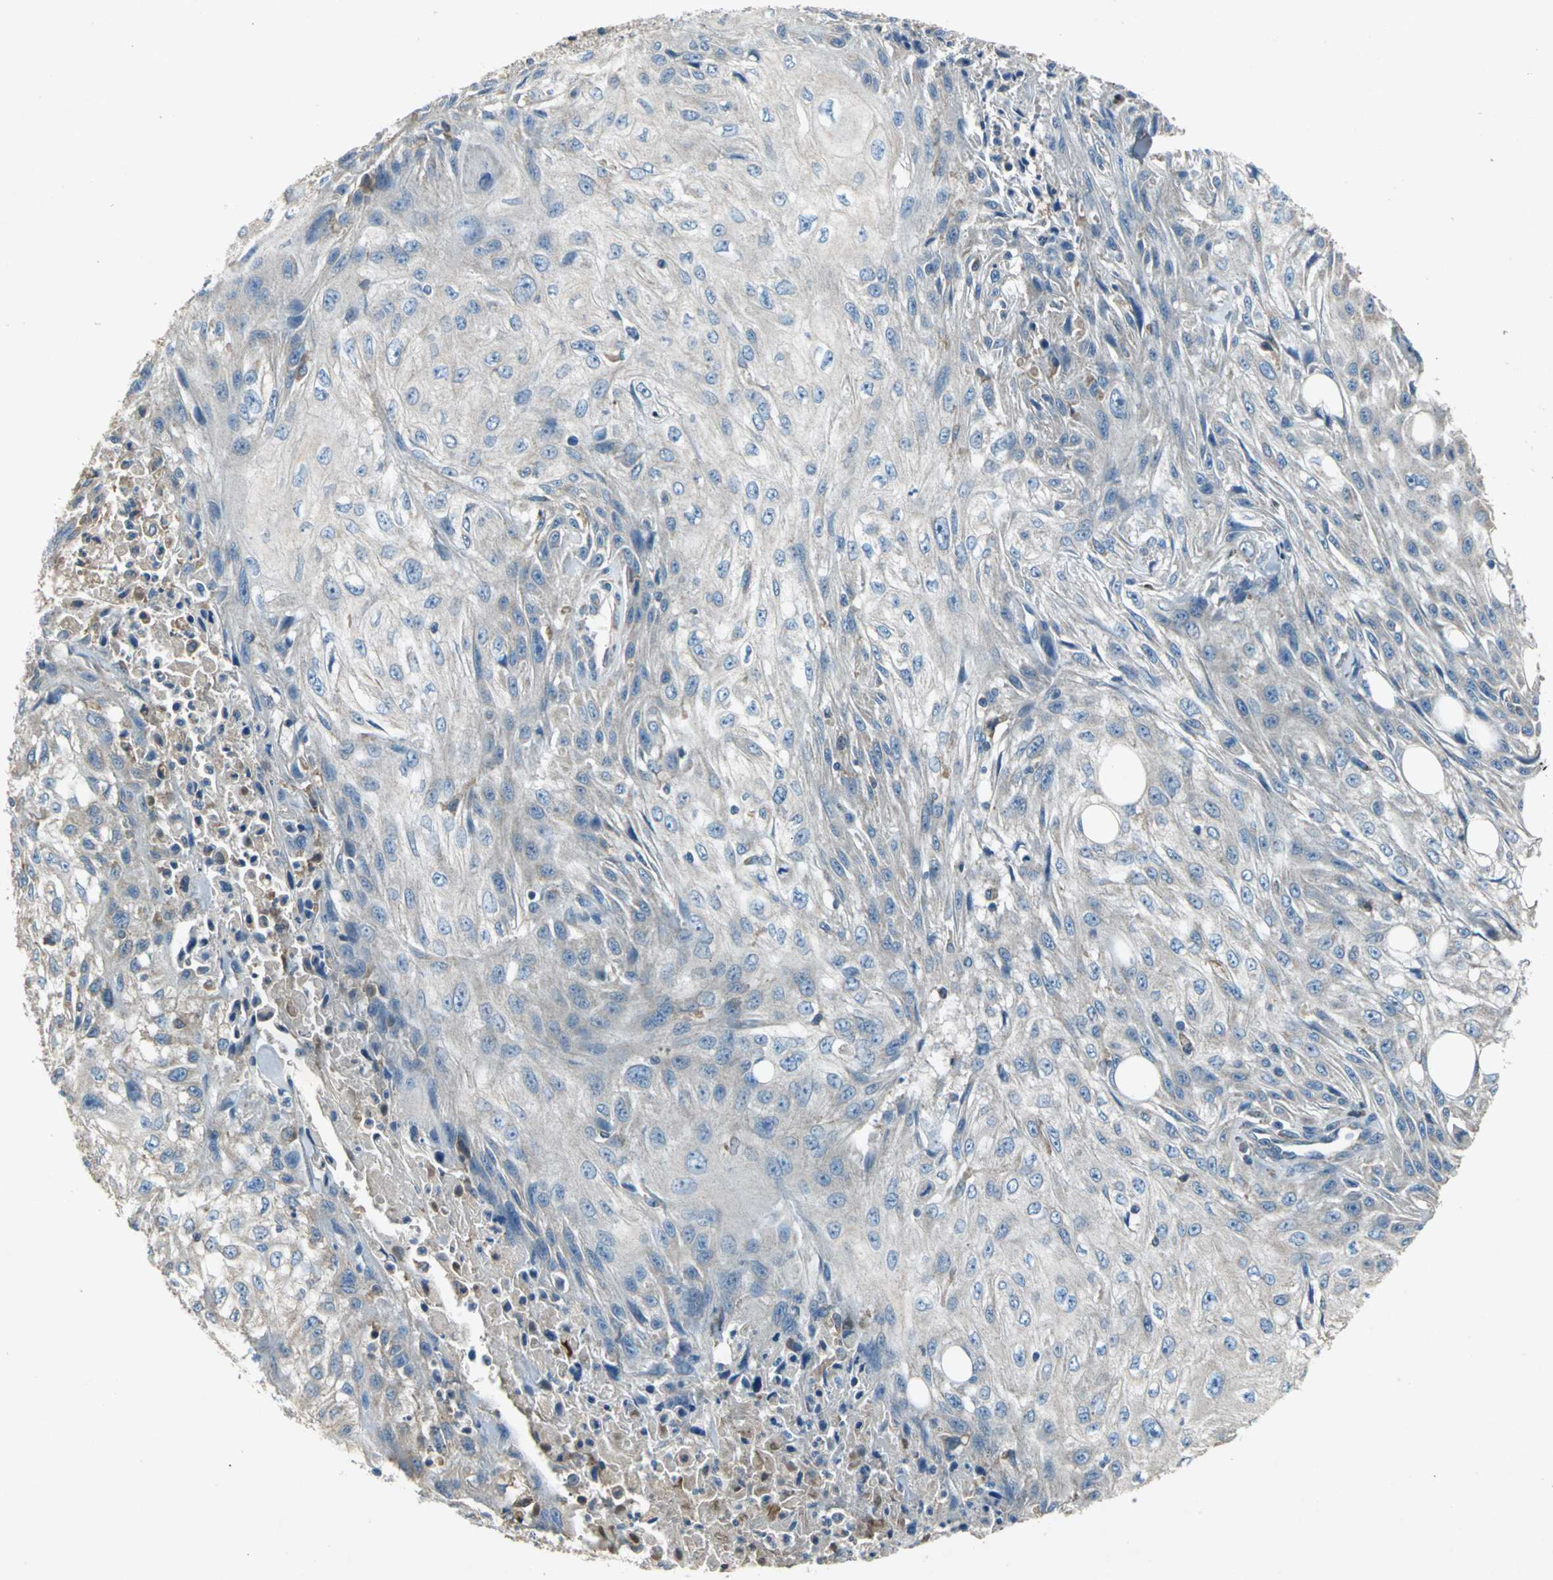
{"staining": {"intensity": "weak", "quantity": "25%-75%", "location": "cytoplasmic/membranous"}, "tissue": "skin cancer", "cell_type": "Tumor cells", "image_type": "cancer", "snomed": [{"axis": "morphology", "description": "Squamous cell carcinoma, NOS"}, {"axis": "topography", "description": "Skin"}], "caption": "Skin squamous cell carcinoma stained with DAB (3,3'-diaminobenzidine) immunohistochemistry demonstrates low levels of weak cytoplasmic/membranous staining in approximately 25%-75% of tumor cells.", "gene": "HEPH", "patient": {"sex": "male", "age": 75}}